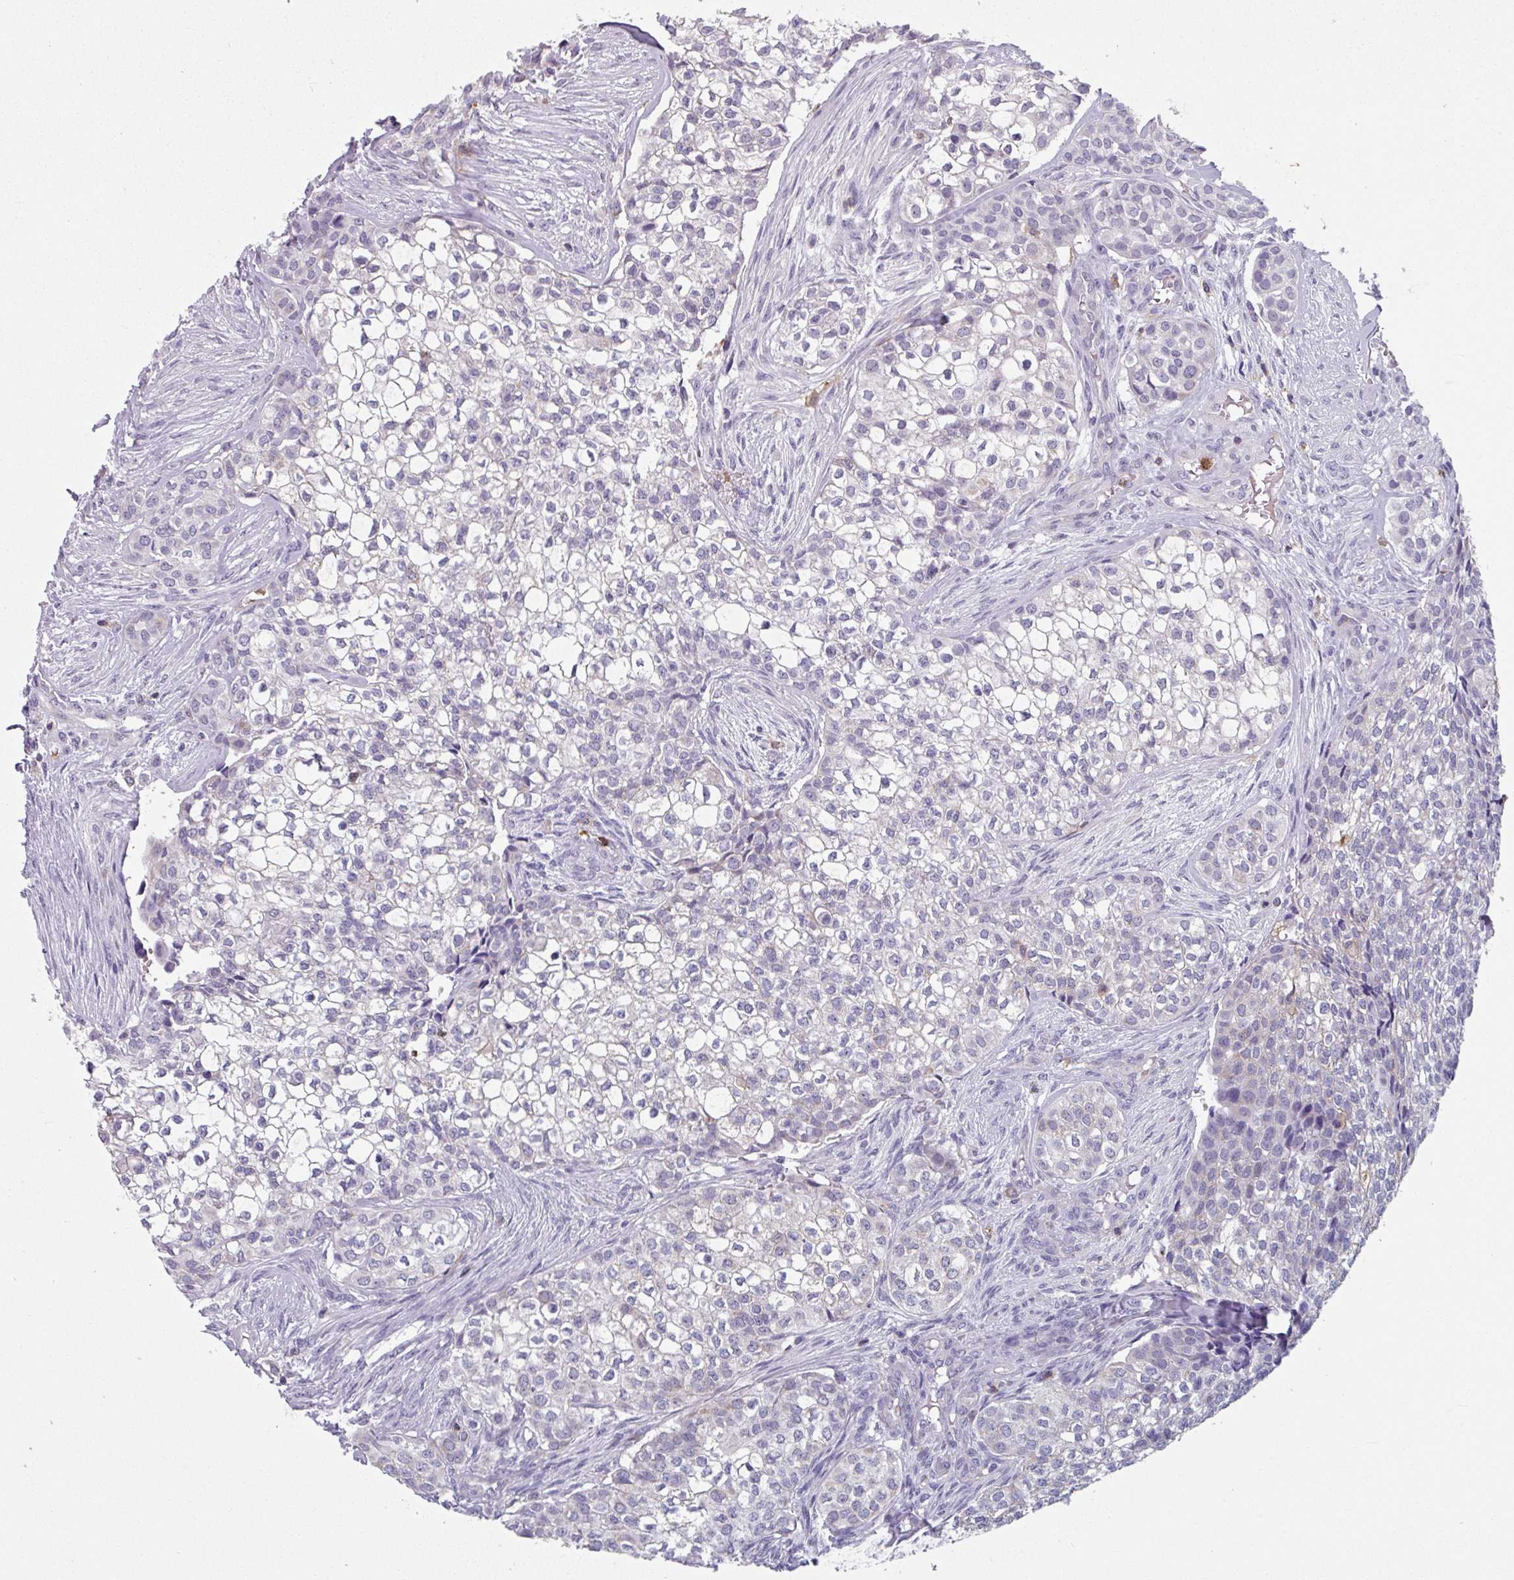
{"staining": {"intensity": "negative", "quantity": "none", "location": "none"}, "tissue": "head and neck cancer", "cell_type": "Tumor cells", "image_type": "cancer", "snomed": [{"axis": "morphology", "description": "Adenocarcinoma, NOS"}, {"axis": "topography", "description": "Head-Neck"}], "caption": "High power microscopy histopathology image of an immunohistochemistry image of head and neck adenocarcinoma, revealing no significant staining in tumor cells. (Brightfield microscopy of DAB immunohistochemistry at high magnification).", "gene": "EXOSC5", "patient": {"sex": "male", "age": 81}}